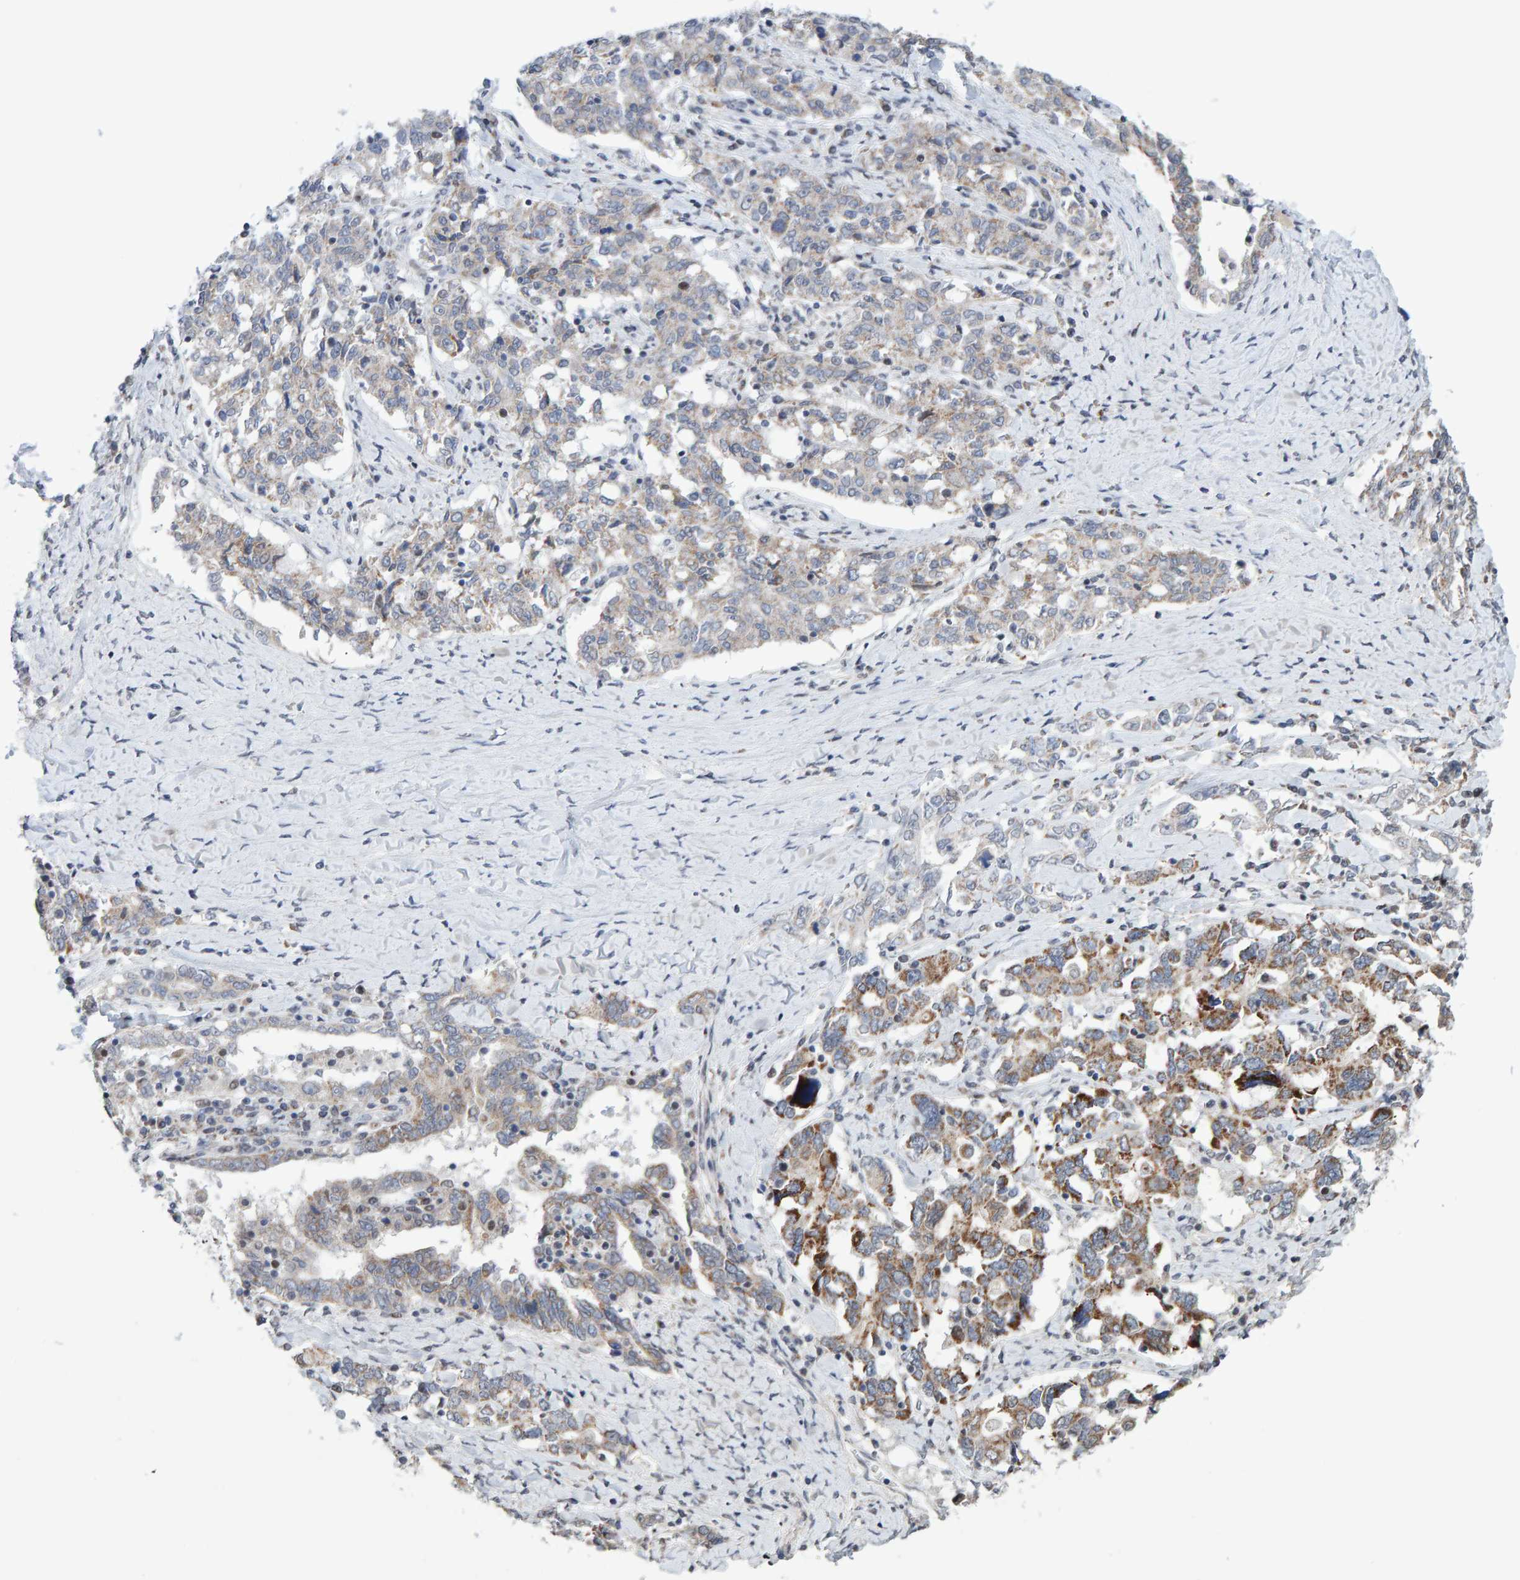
{"staining": {"intensity": "moderate", "quantity": "25%-75%", "location": "cytoplasmic/membranous"}, "tissue": "ovarian cancer", "cell_type": "Tumor cells", "image_type": "cancer", "snomed": [{"axis": "morphology", "description": "Carcinoma, endometroid"}, {"axis": "topography", "description": "Ovary"}], "caption": "Immunohistochemistry image of human endometroid carcinoma (ovarian) stained for a protein (brown), which reveals medium levels of moderate cytoplasmic/membranous staining in approximately 25%-75% of tumor cells.", "gene": "USP43", "patient": {"sex": "female", "age": 62}}